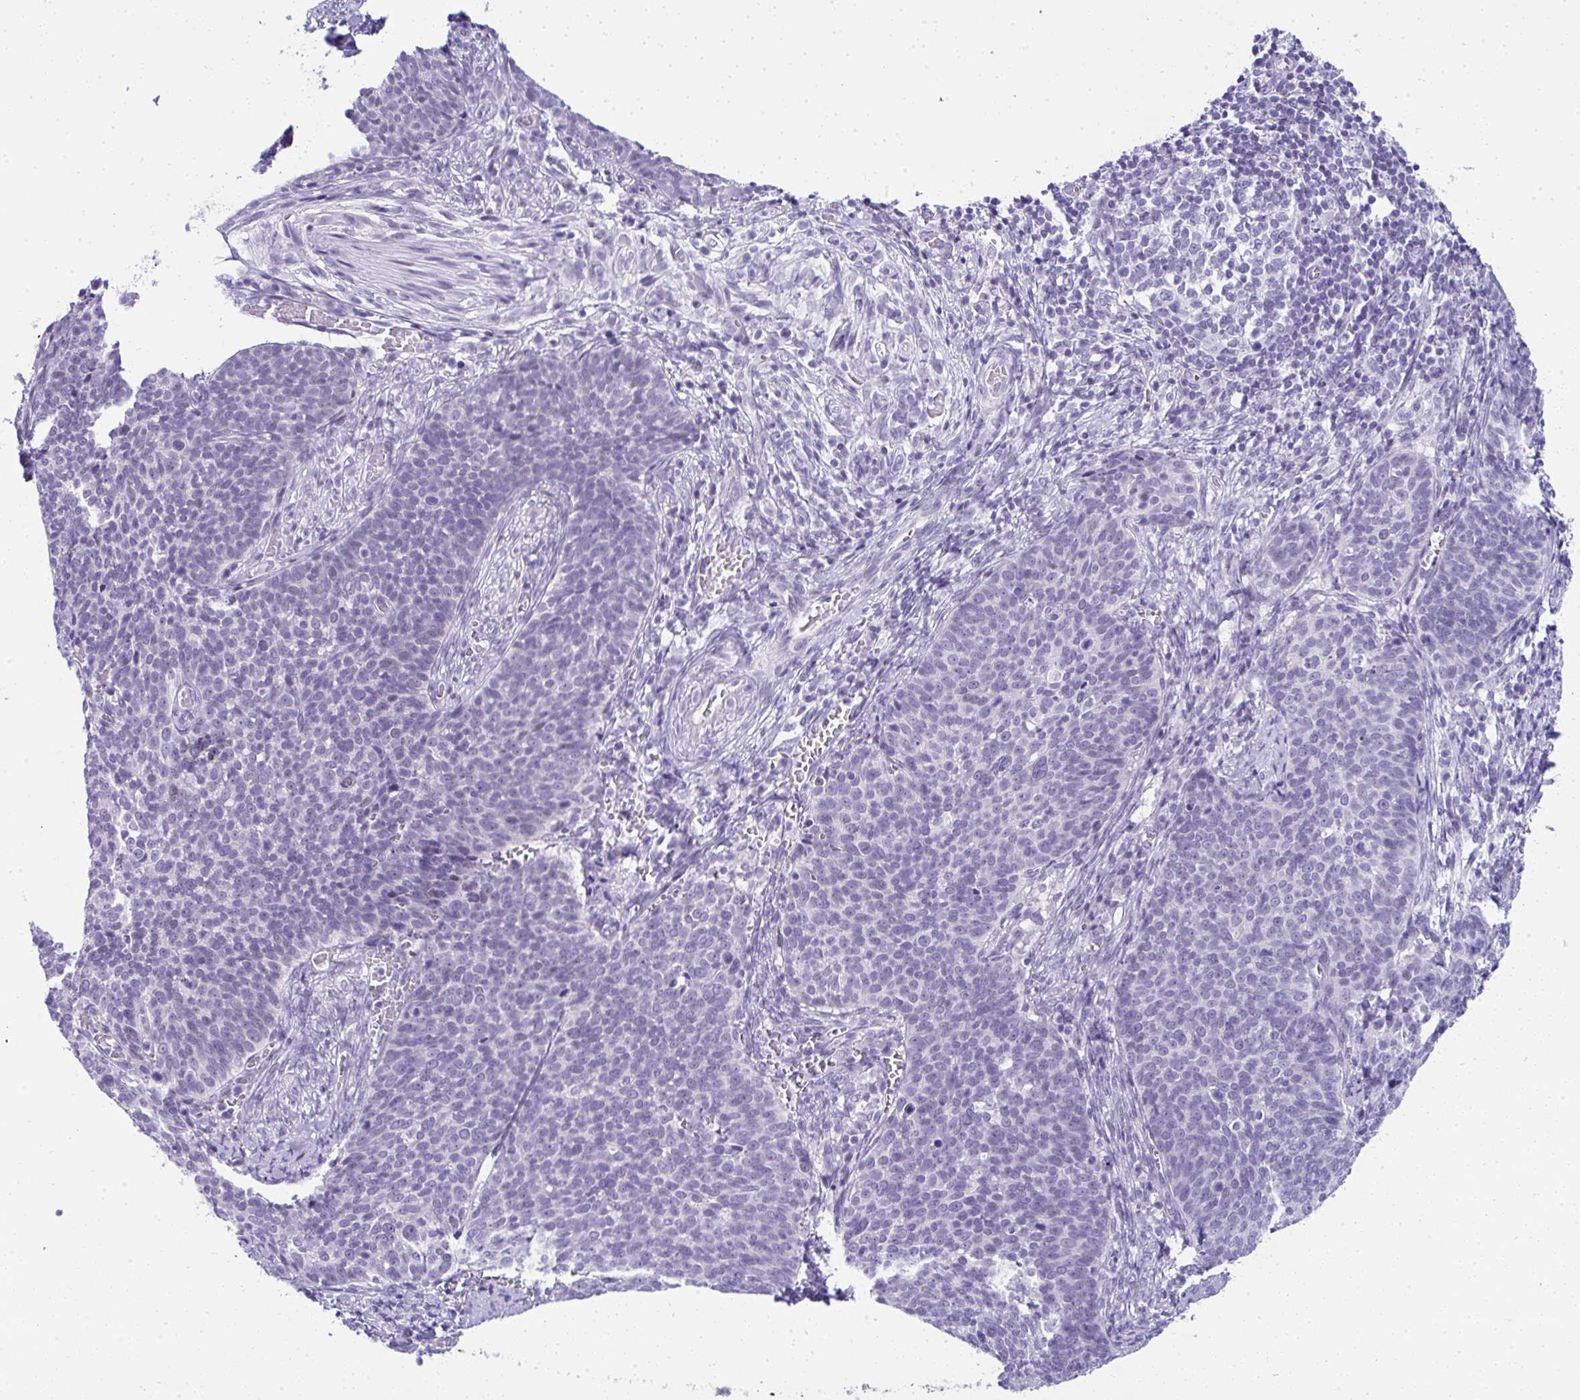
{"staining": {"intensity": "negative", "quantity": "none", "location": "none"}, "tissue": "cervical cancer", "cell_type": "Tumor cells", "image_type": "cancer", "snomed": [{"axis": "morphology", "description": "Normal tissue, NOS"}, {"axis": "morphology", "description": "Squamous cell carcinoma, NOS"}, {"axis": "topography", "description": "Cervix"}], "caption": "There is no significant staining in tumor cells of squamous cell carcinoma (cervical).", "gene": "RNF183", "patient": {"sex": "female", "age": 39}}